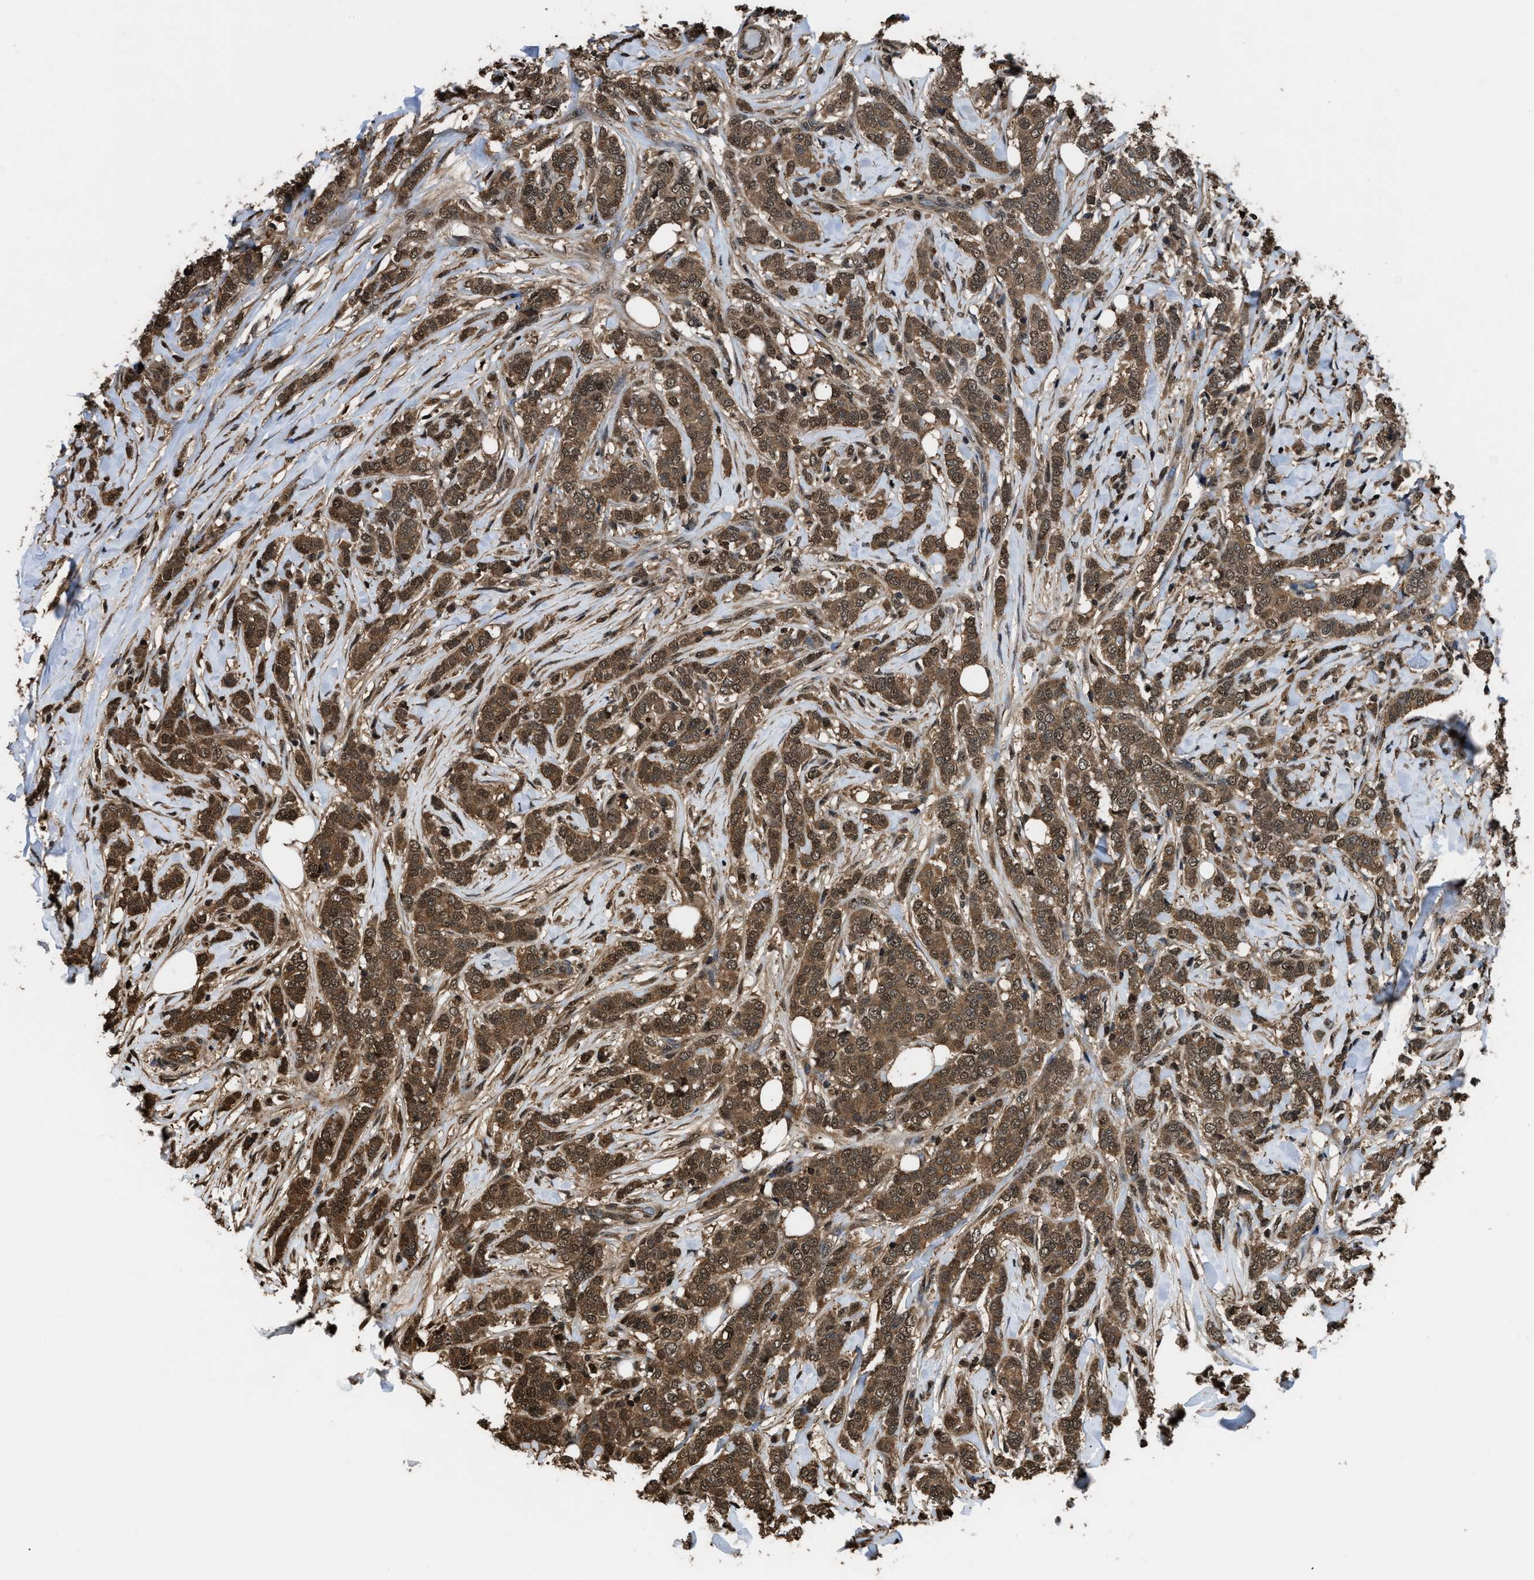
{"staining": {"intensity": "moderate", "quantity": ">75%", "location": "cytoplasmic/membranous,nuclear"}, "tissue": "breast cancer", "cell_type": "Tumor cells", "image_type": "cancer", "snomed": [{"axis": "morphology", "description": "Lobular carcinoma"}, {"axis": "topography", "description": "Skin"}, {"axis": "topography", "description": "Breast"}], "caption": "A micrograph showing moderate cytoplasmic/membranous and nuclear expression in approximately >75% of tumor cells in breast cancer (lobular carcinoma), as visualized by brown immunohistochemical staining.", "gene": "FNTA", "patient": {"sex": "female", "age": 46}}